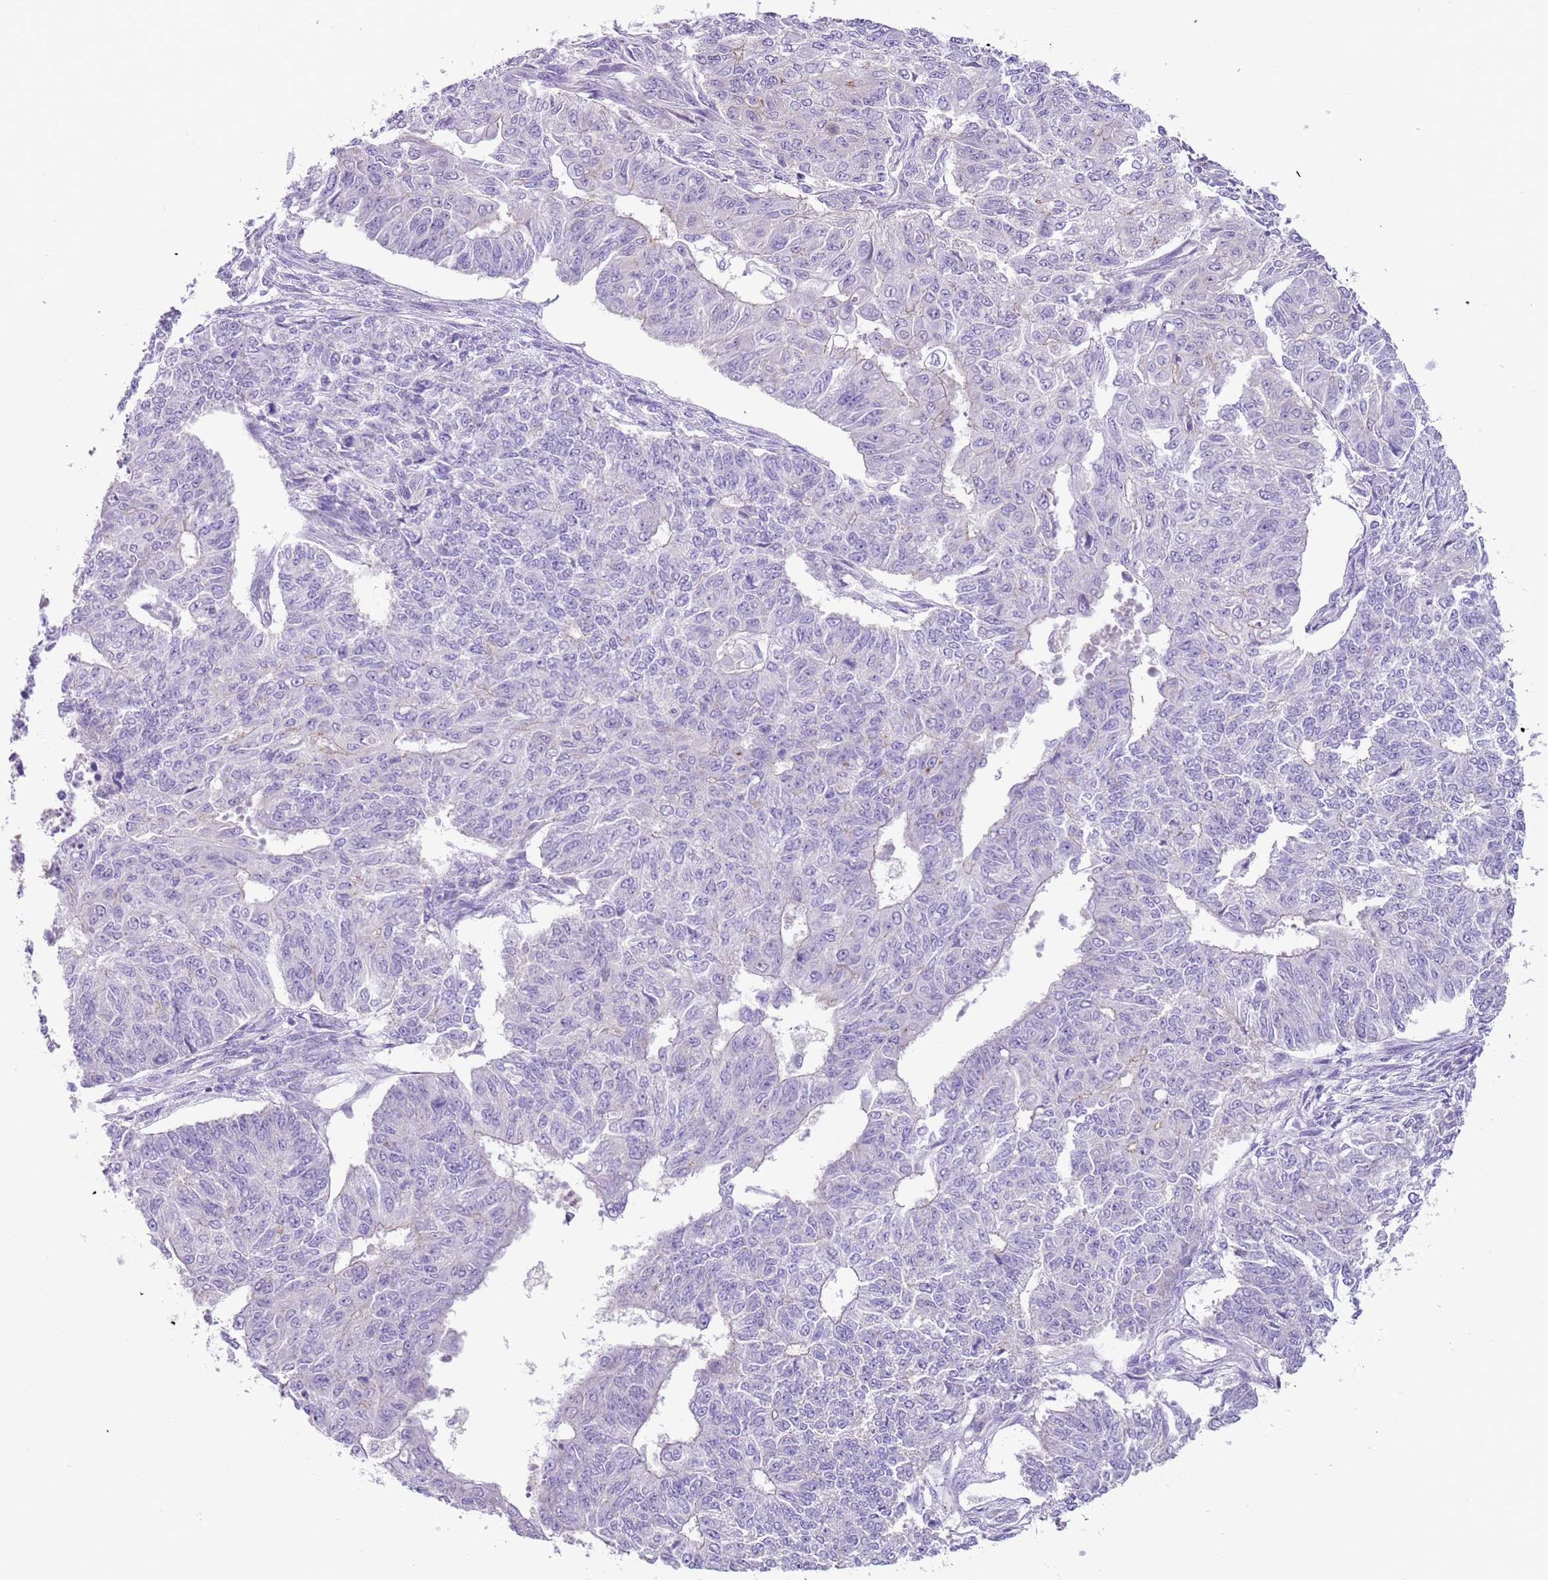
{"staining": {"intensity": "negative", "quantity": "none", "location": "none"}, "tissue": "endometrial cancer", "cell_type": "Tumor cells", "image_type": "cancer", "snomed": [{"axis": "morphology", "description": "Adenocarcinoma, NOS"}, {"axis": "topography", "description": "Endometrium"}], "caption": "Immunohistochemical staining of human endometrial cancer shows no significant staining in tumor cells.", "gene": "C2CD3", "patient": {"sex": "female", "age": 32}}